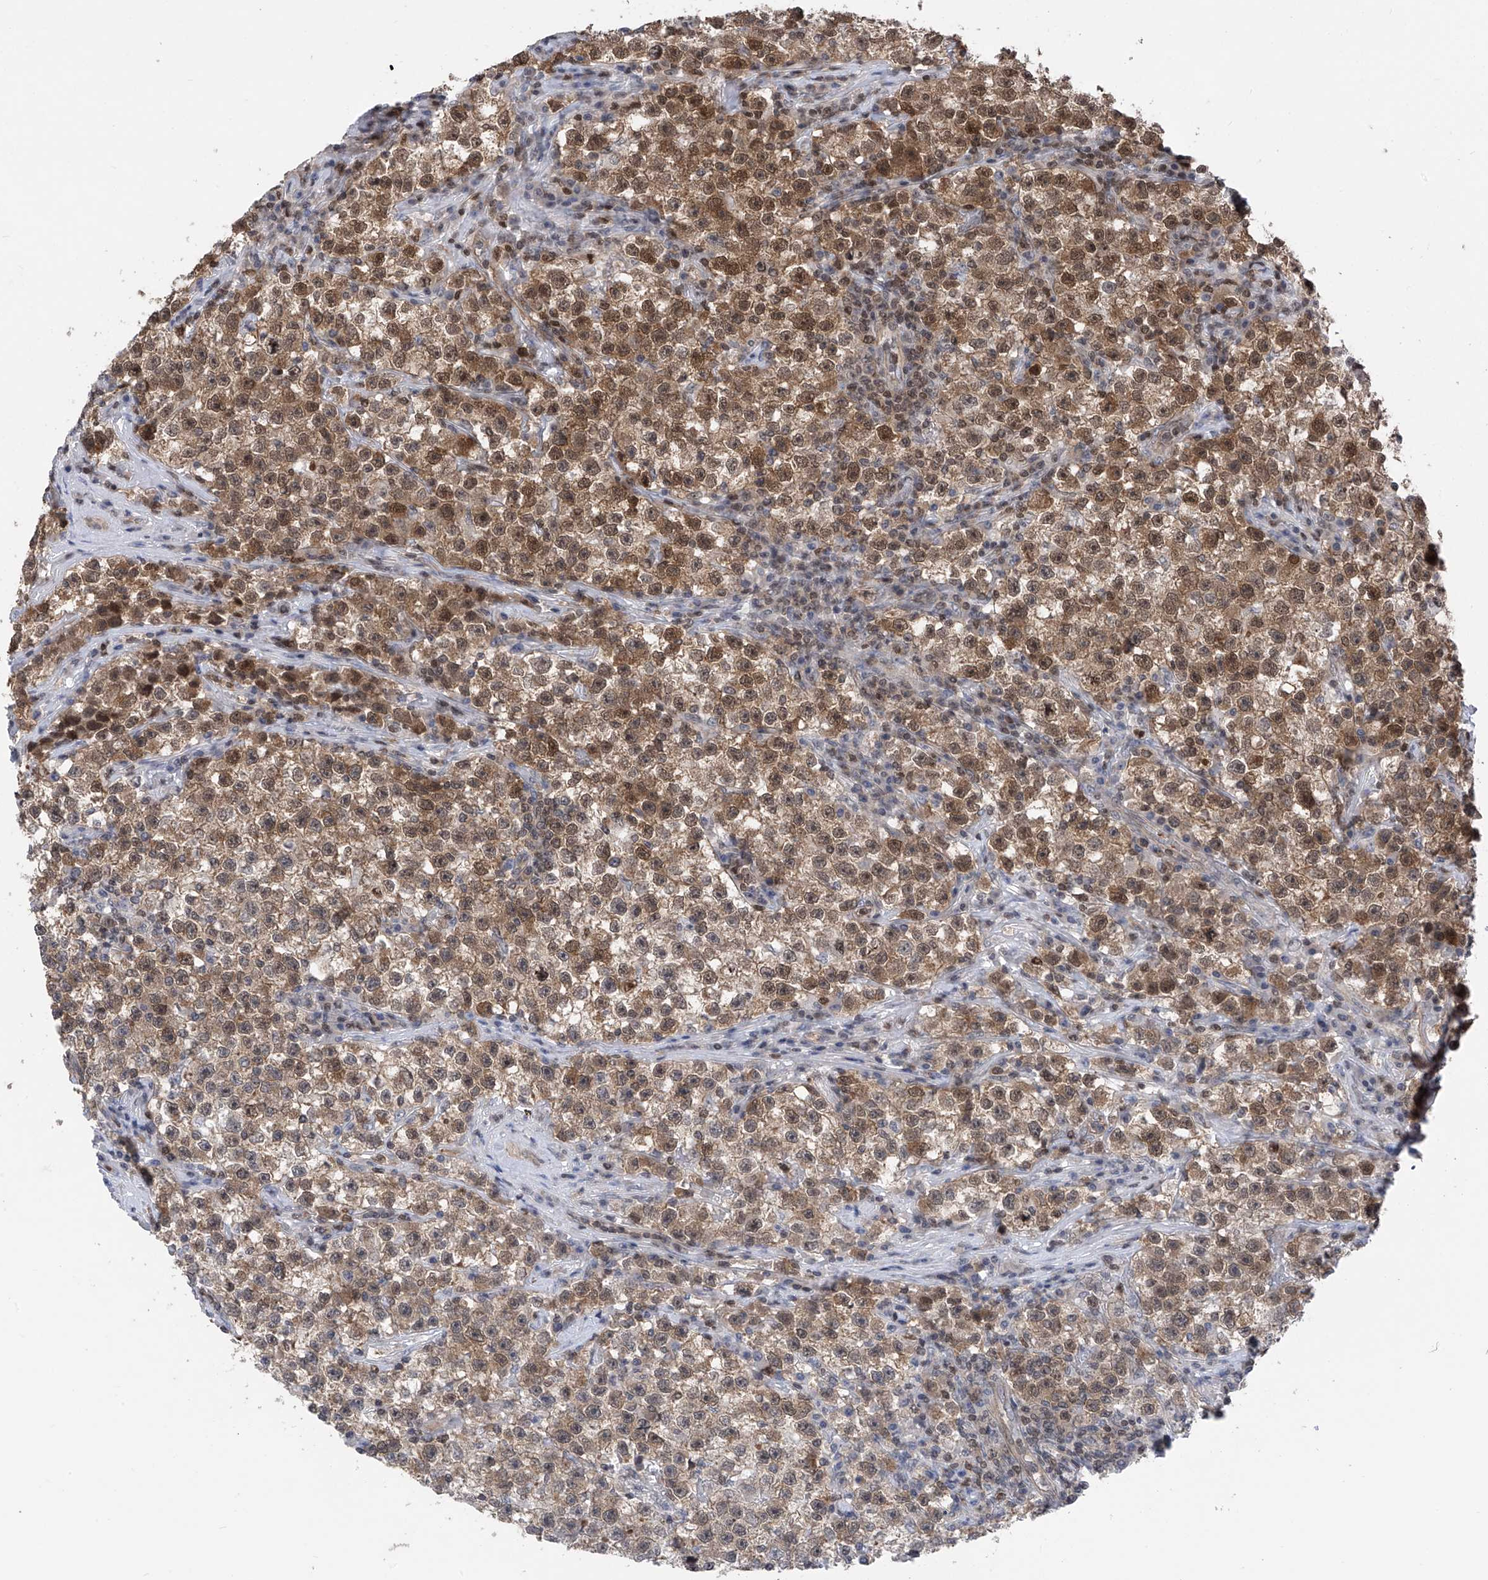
{"staining": {"intensity": "moderate", "quantity": ">75%", "location": "cytoplasmic/membranous,nuclear"}, "tissue": "testis cancer", "cell_type": "Tumor cells", "image_type": "cancer", "snomed": [{"axis": "morphology", "description": "Seminoma, NOS"}, {"axis": "topography", "description": "Testis"}], "caption": "An IHC photomicrograph of neoplastic tissue is shown. Protein staining in brown highlights moderate cytoplasmic/membranous and nuclear positivity in testis cancer (seminoma) within tumor cells.", "gene": "DNAJC9", "patient": {"sex": "male", "age": 22}}